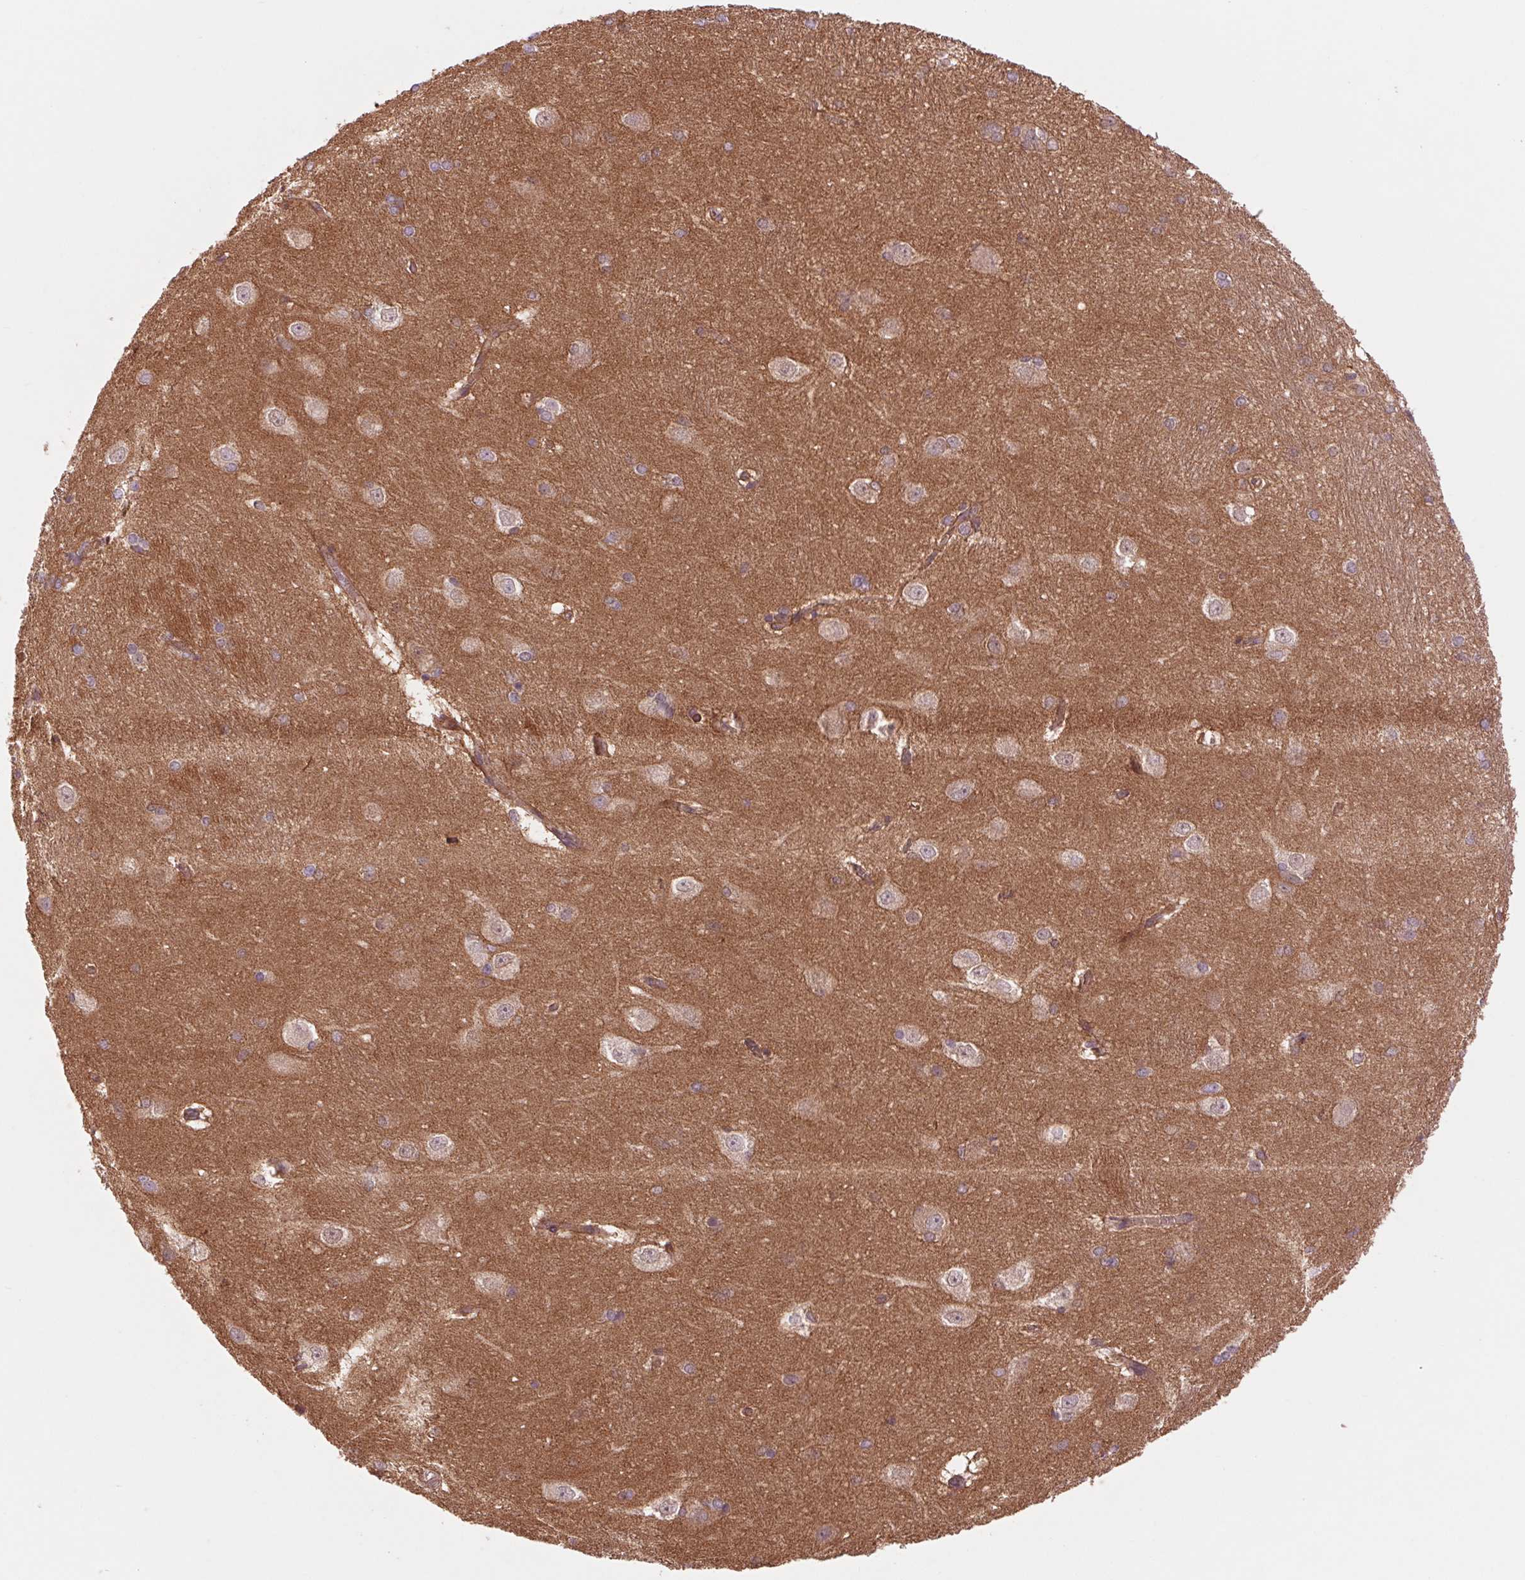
{"staining": {"intensity": "negative", "quantity": "none", "location": "none"}, "tissue": "hippocampus", "cell_type": "Glial cells", "image_type": "normal", "snomed": [{"axis": "morphology", "description": "Normal tissue, NOS"}, {"axis": "topography", "description": "Cerebral cortex"}, {"axis": "topography", "description": "Hippocampus"}], "caption": "Immunohistochemical staining of unremarkable human hippocampus reveals no significant staining in glial cells.", "gene": "SH3RF2", "patient": {"sex": "female", "age": 19}}